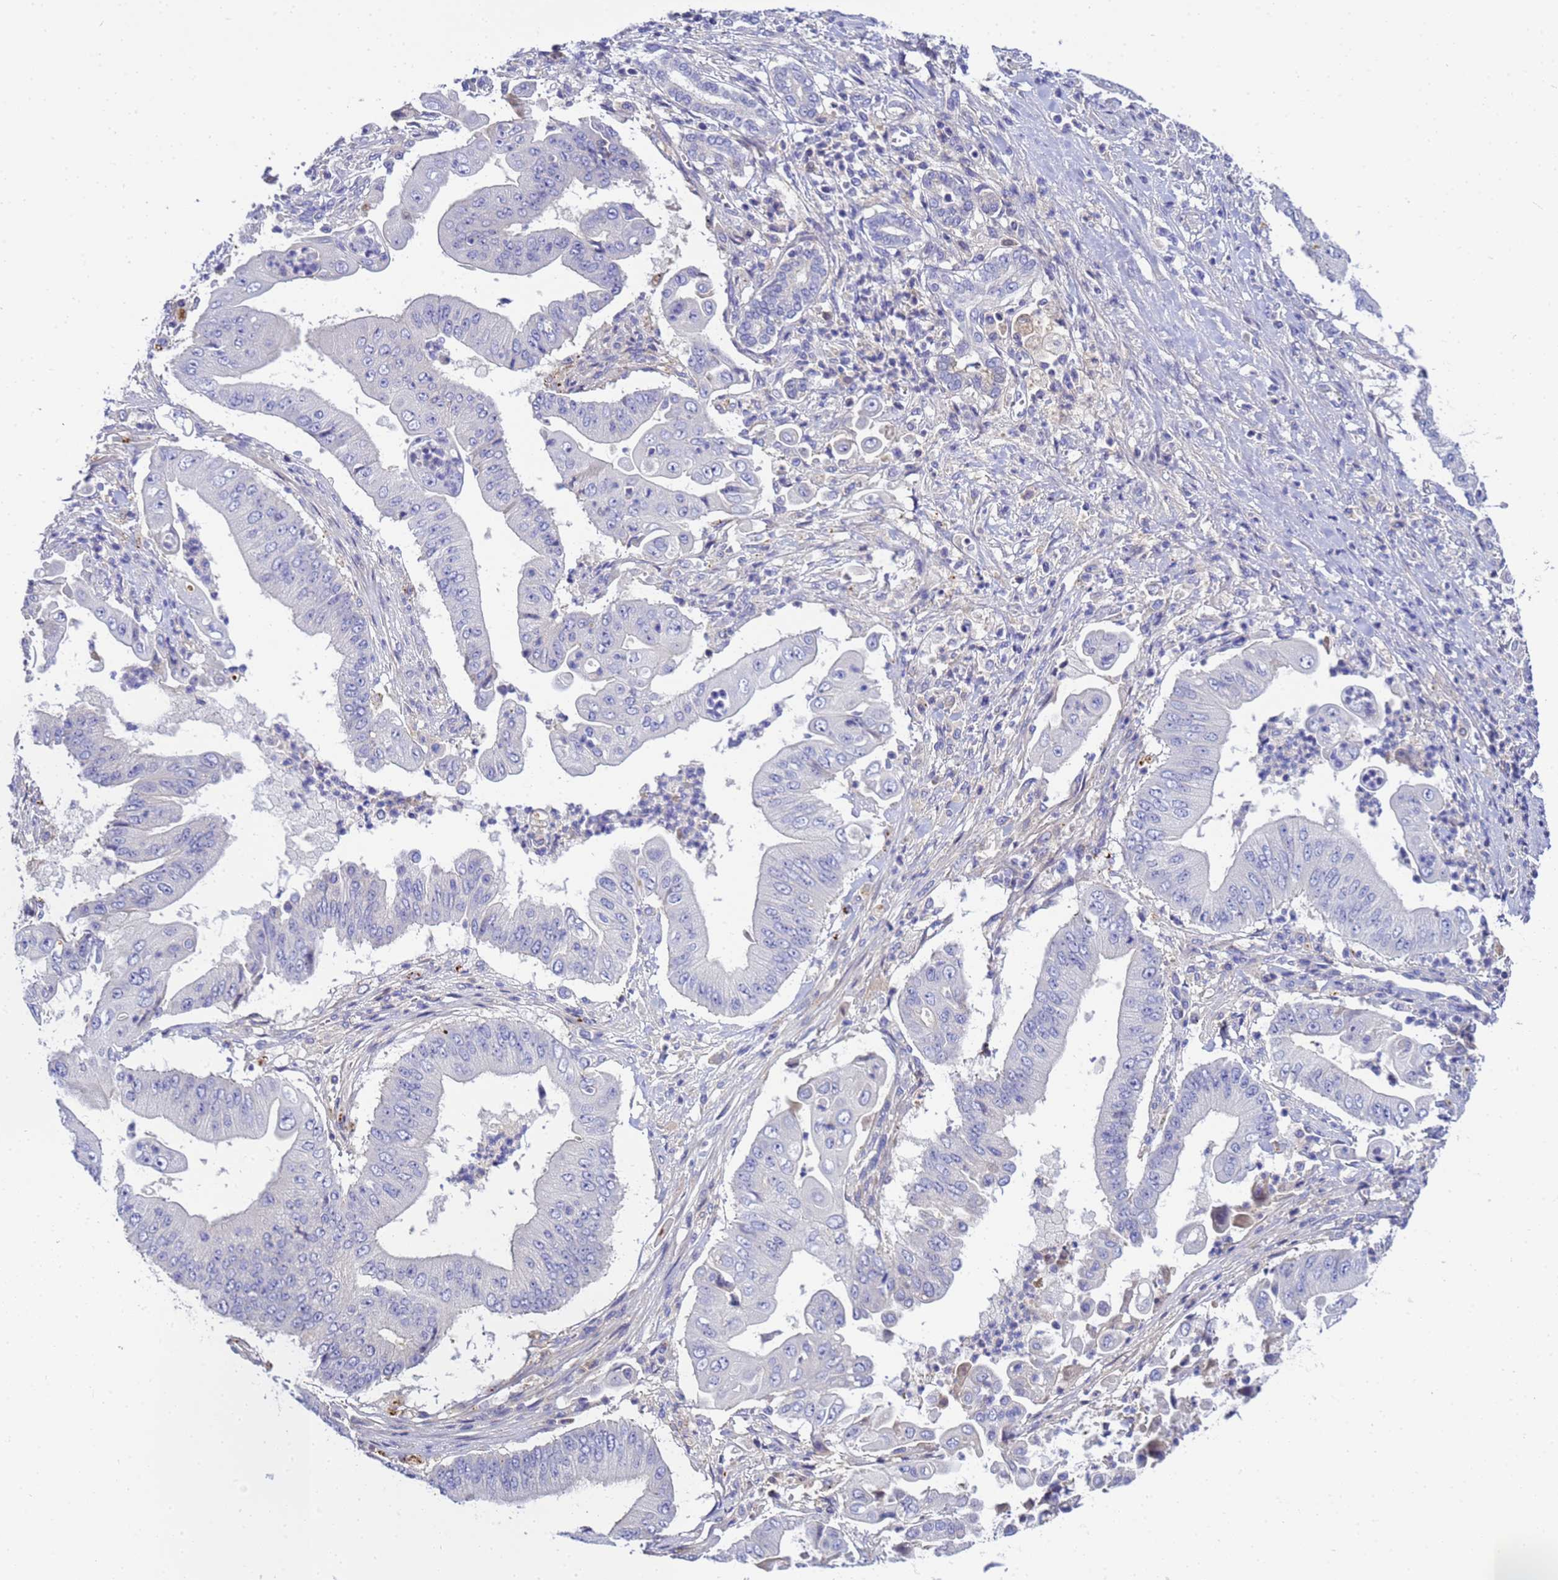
{"staining": {"intensity": "negative", "quantity": "none", "location": "none"}, "tissue": "pancreatic cancer", "cell_type": "Tumor cells", "image_type": "cancer", "snomed": [{"axis": "morphology", "description": "Adenocarcinoma, NOS"}, {"axis": "topography", "description": "Pancreas"}], "caption": "Tumor cells are negative for brown protein staining in pancreatic adenocarcinoma.", "gene": "TBCD", "patient": {"sex": "female", "age": 77}}